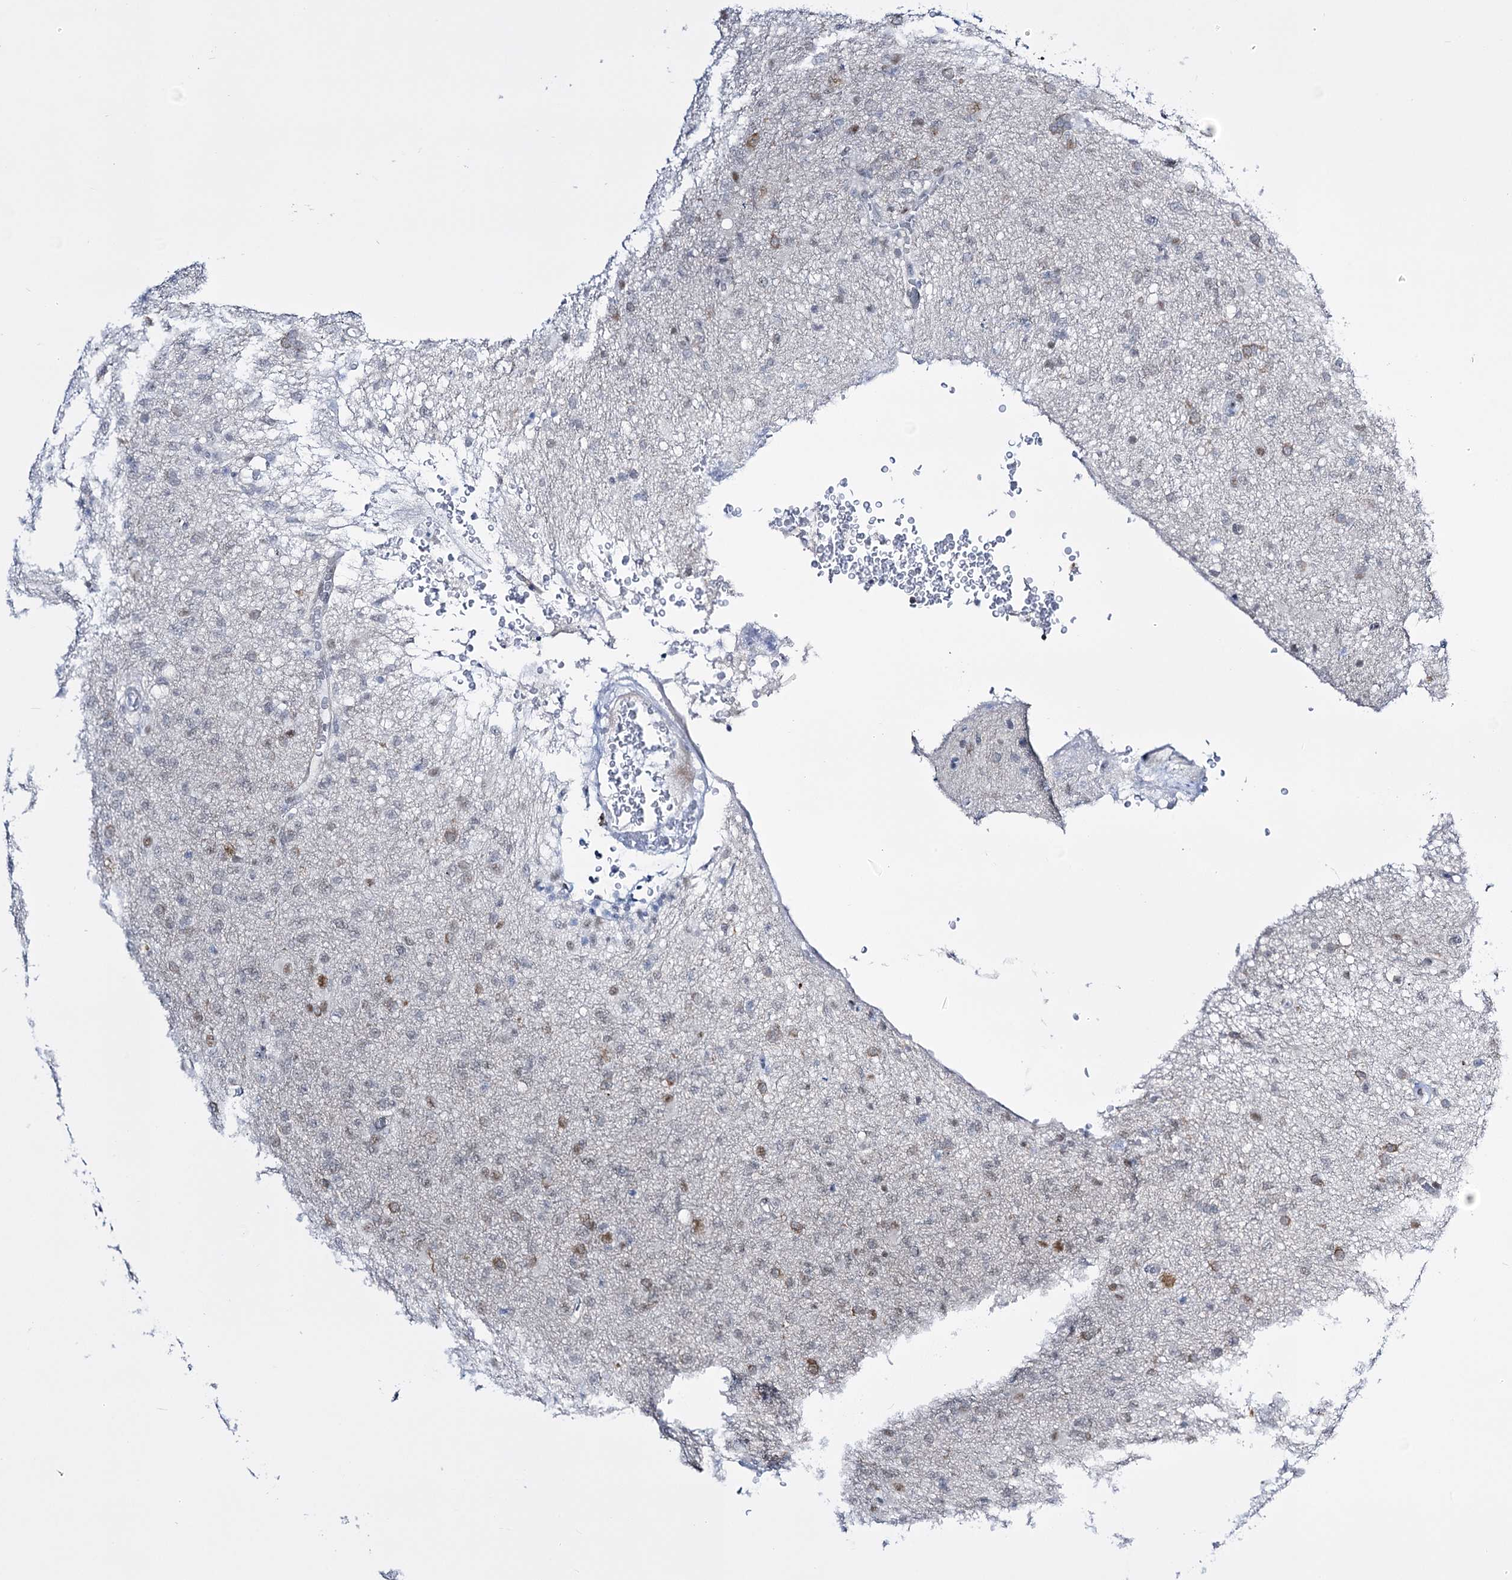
{"staining": {"intensity": "negative", "quantity": "none", "location": "none"}, "tissue": "glioma", "cell_type": "Tumor cells", "image_type": "cancer", "snomed": [{"axis": "morphology", "description": "Glioma, malignant, High grade"}, {"axis": "topography", "description": "Brain"}], "caption": "Tumor cells show no significant expression in glioma.", "gene": "RBM15B", "patient": {"sex": "female", "age": 57}}